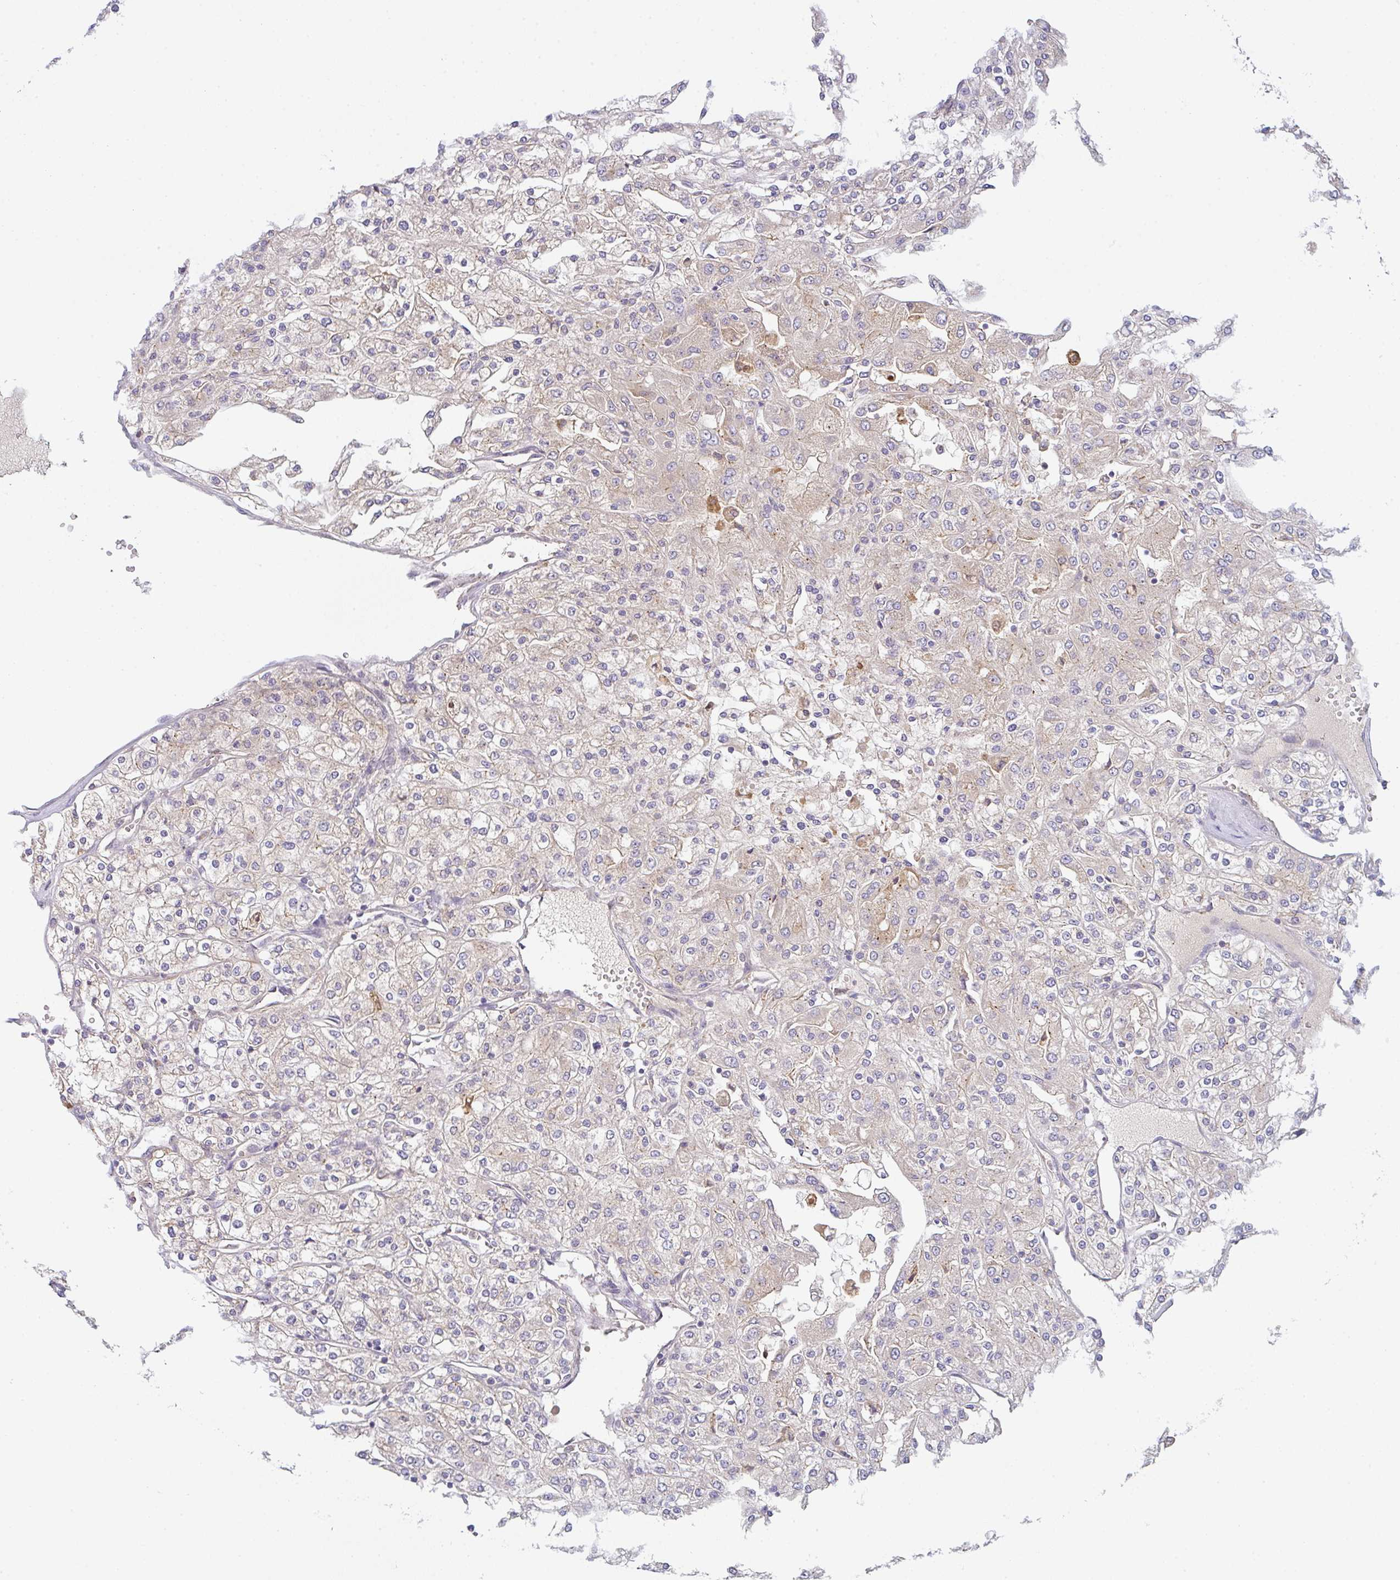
{"staining": {"intensity": "weak", "quantity": "25%-75%", "location": "cytoplasmic/membranous"}, "tissue": "renal cancer", "cell_type": "Tumor cells", "image_type": "cancer", "snomed": [{"axis": "morphology", "description": "Adenocarcinoma, NOS"}, {"axis": "topography", "description": "Kidney"}], "caption": "Protein staining of adenocarcinoma (renal) tissue displays weak cytoplasmic/membranous staining in about 25%-75% of tumor cells.", "gene": "SNX5", "patient": {"sex": "male", "age": 80}}